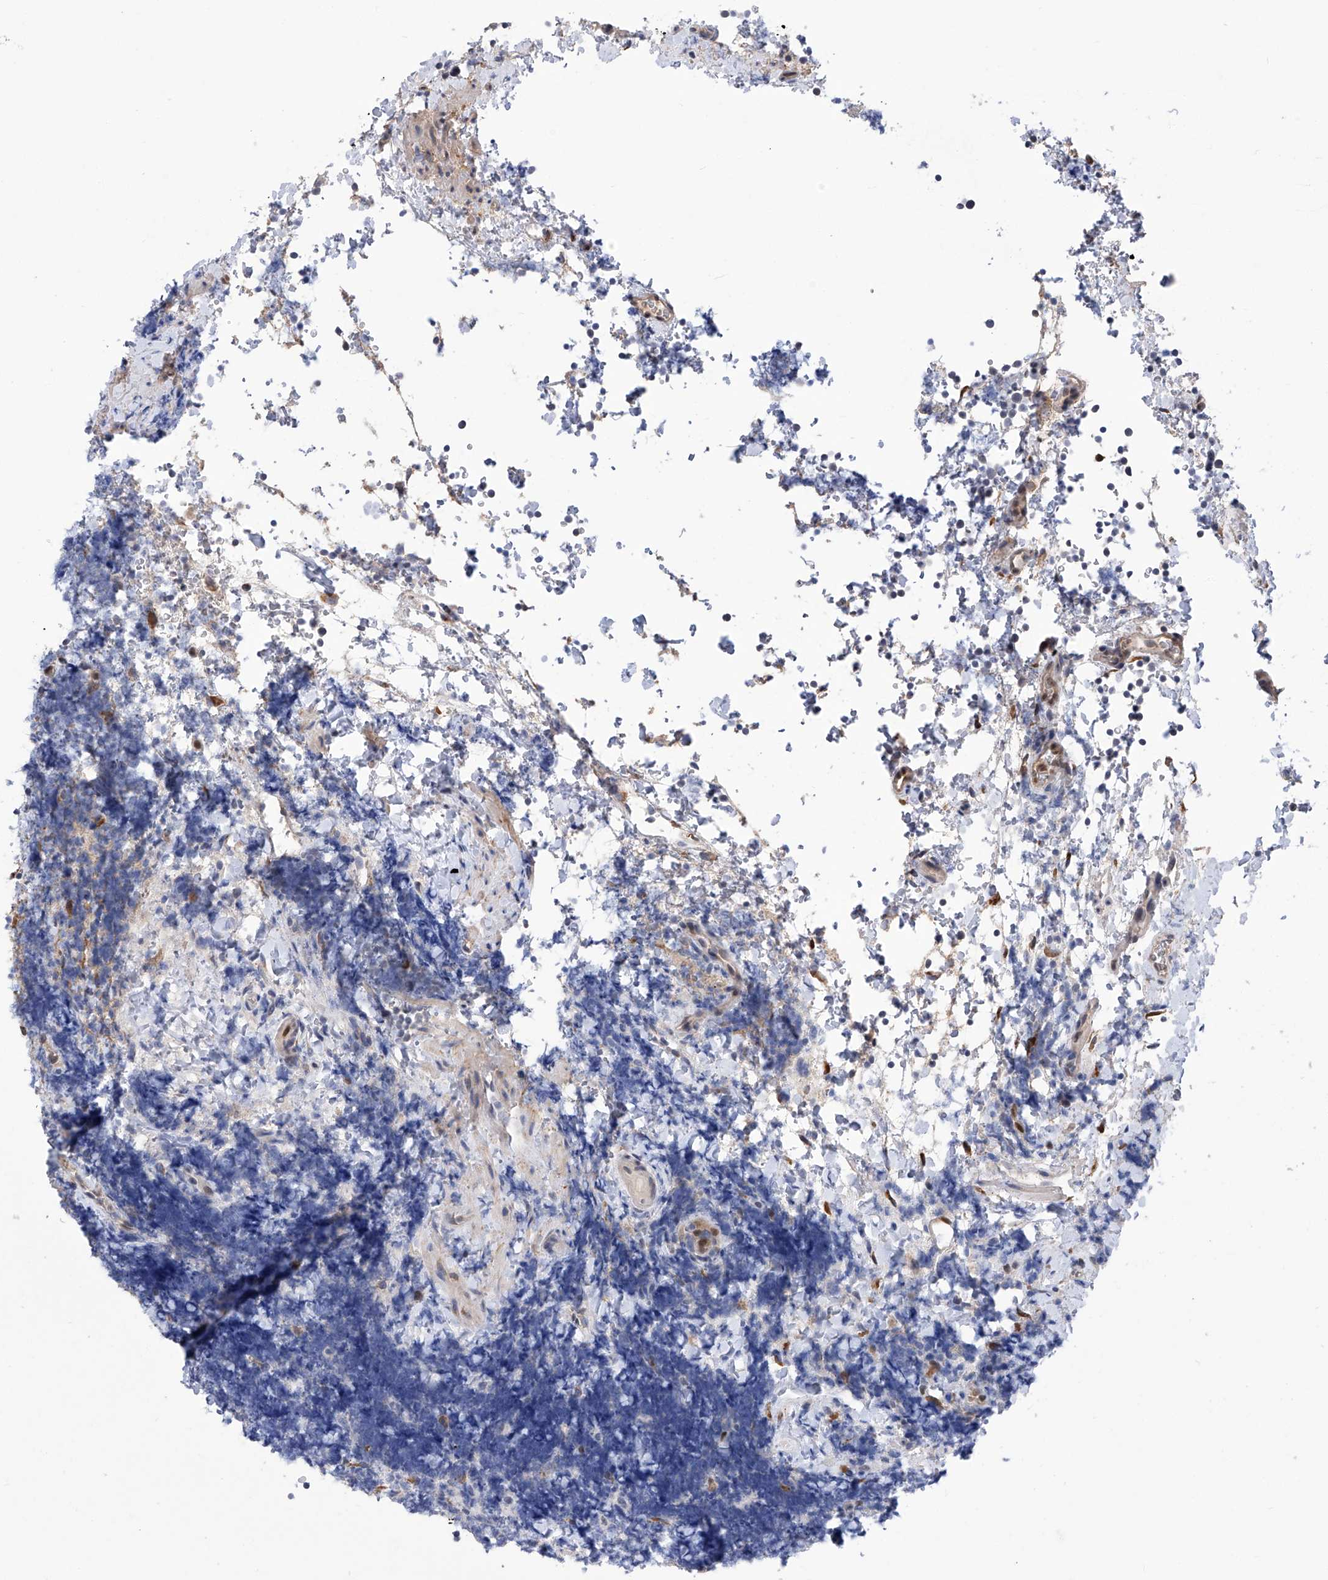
{"staining": {"intensity": "negative", "quantity": "none", "location": "none"}, "tissue": "lymphoma", "cell_type": "Tumor cells", "image_type": "cancer", "snomed": [{"axis": "morphology", "description": "Malignant lymphoma, non-Hodgkin's type, High grade"}, {"axis": "topography", "description": "Lymph node"}], "caption": "Immunohistochemistry of lymphoma shows no expression in tumor cells.", "gene": "PHF20", "patient": {"sex": "male", "age": 13}}